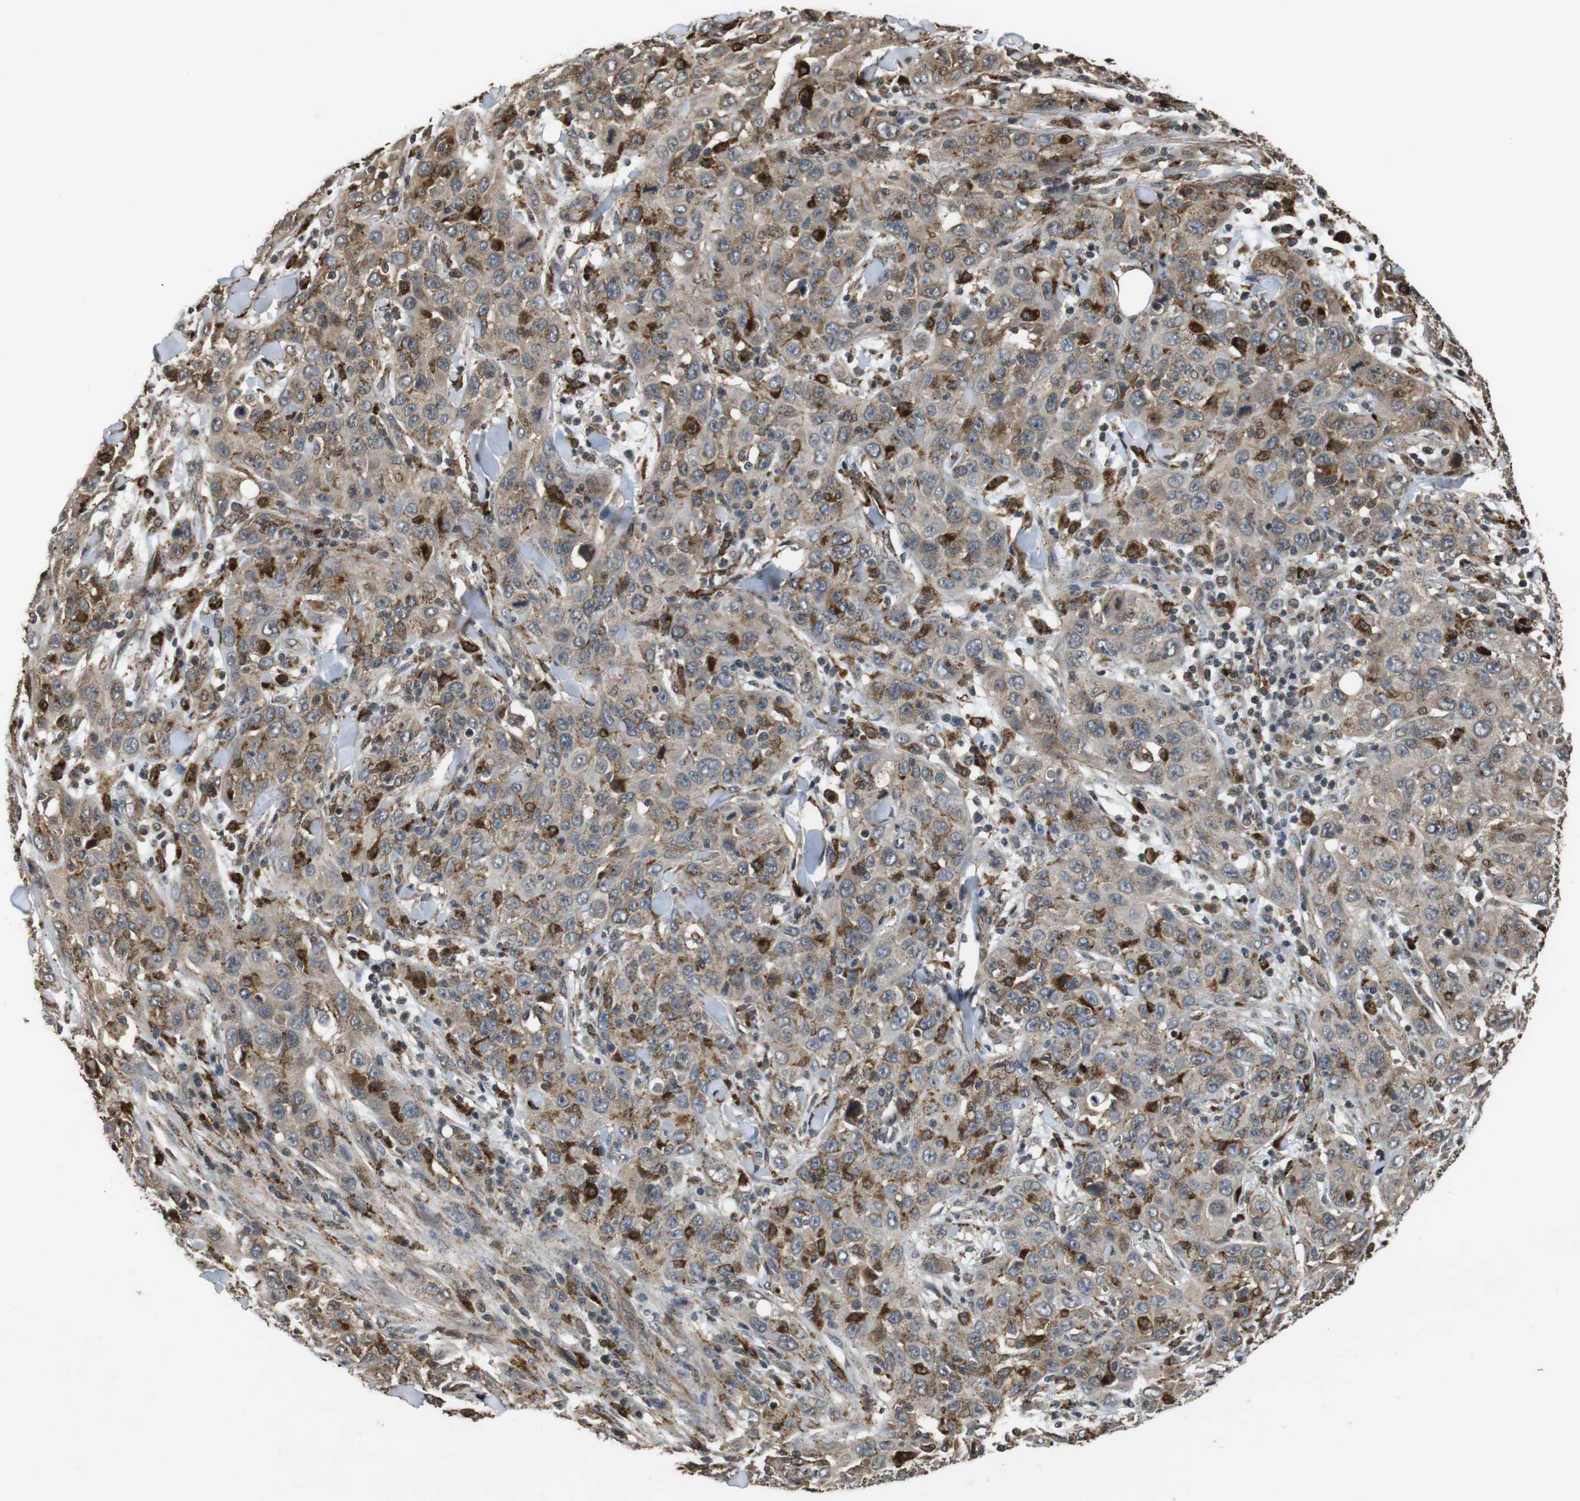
{"staining": {"intensity": "moderate", "quantity": ">75%", "location": "cytoplasmic/membranous"}, "tissue": "skin cancer", "cell_type": "Tumor cells", "image_type": "cancer", "snomed": [{"axis": "morphology", "description": "Squamous cell carcinoma, NOS"}, {"axis": "topography", "description": "Skin"}], "caption": "A brown stain shows moderate cytoplasmic/membranous expression of a protein in squamous cell carcinoma (skin) tumor cells.", "gene": "FZD10", "patient": {"sex": "female", "age": 88}}